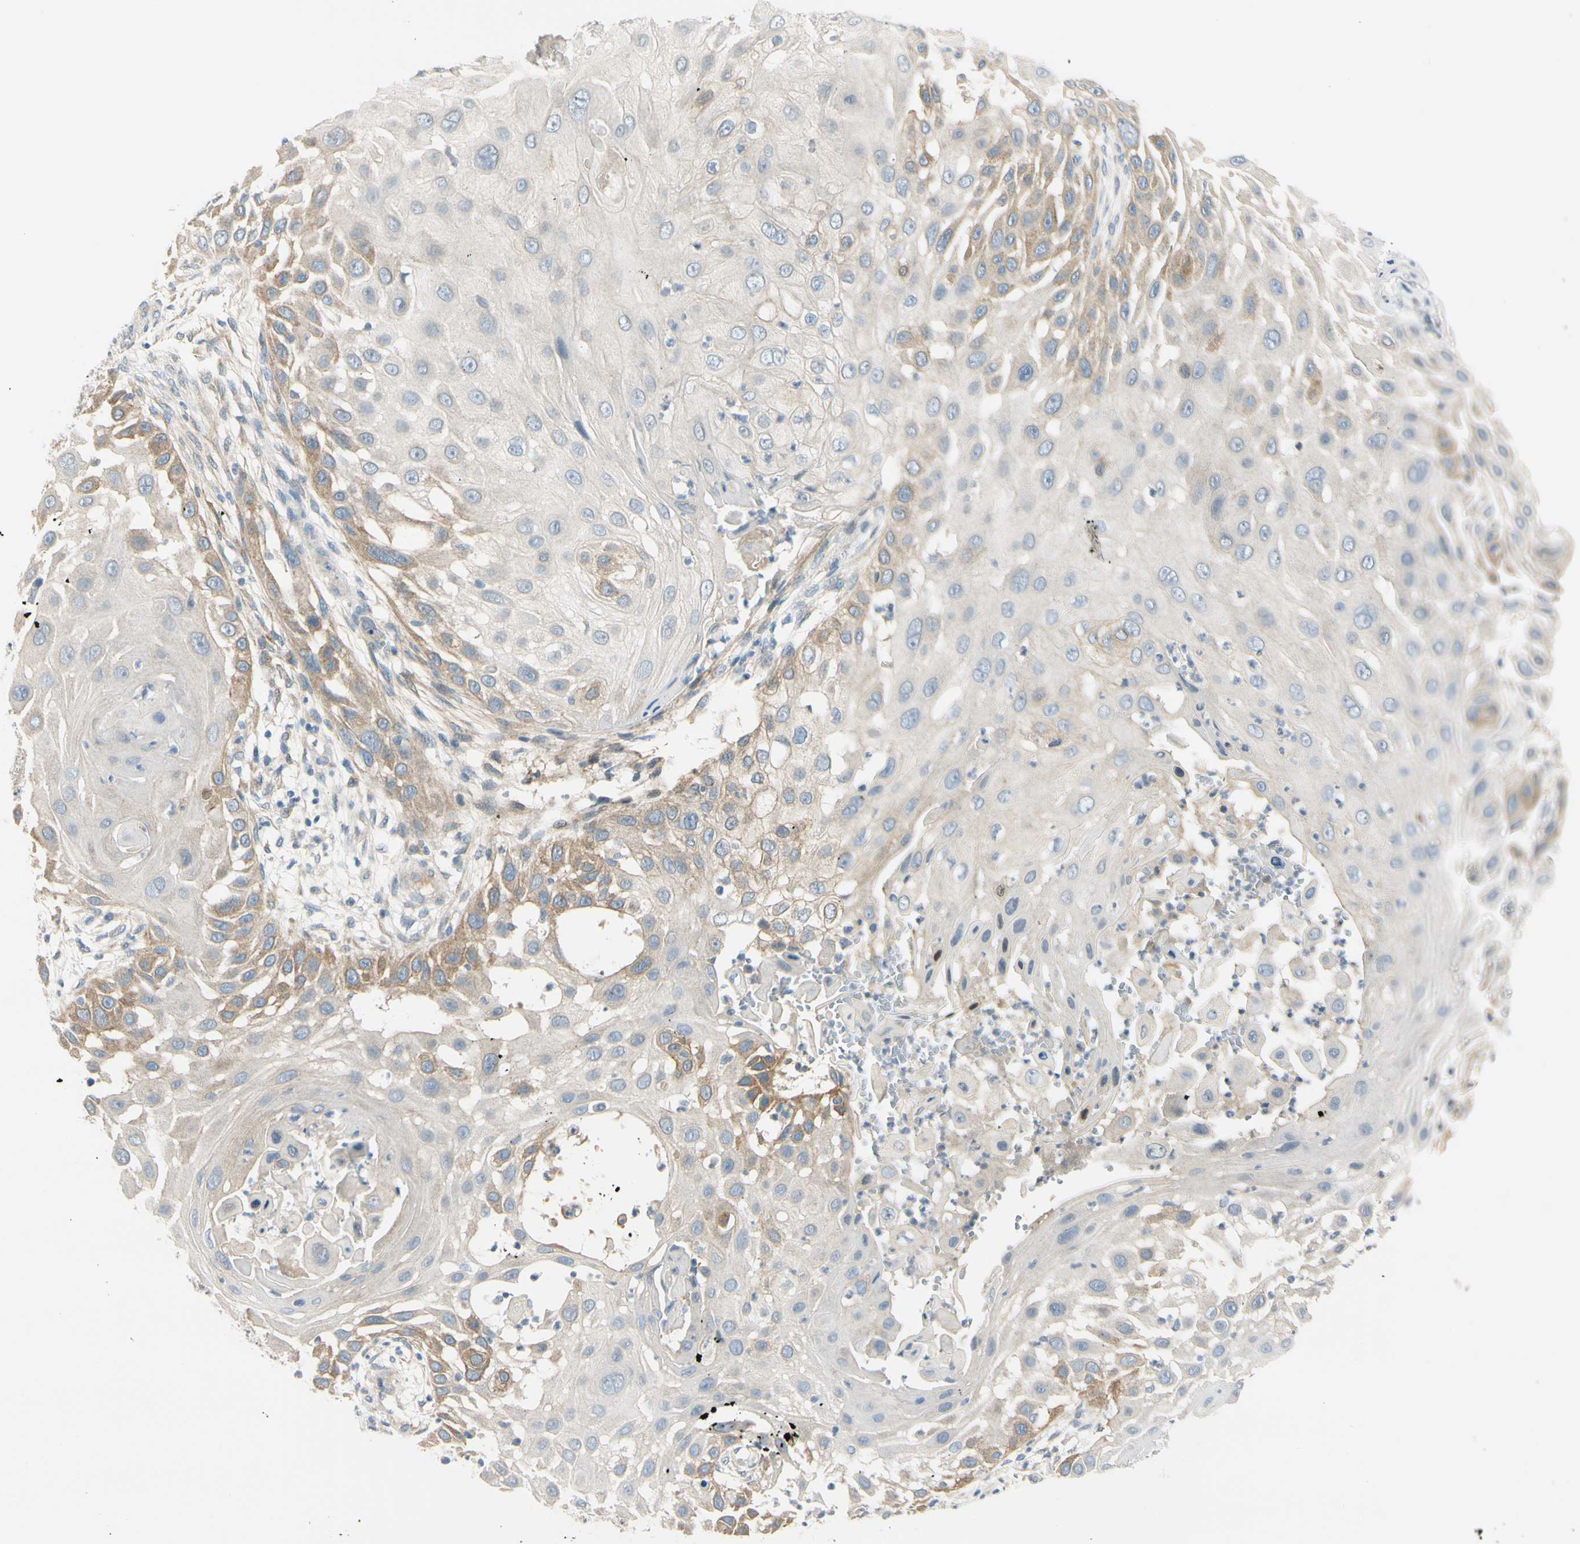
{"staining": {"intensity": "weak", "quantity": ">75%", "location": "cytoplasmic/membranous"}, "tissue": "skin cancer", "cell_type": "Tumor cells", "image_type": "cancer", "snomed": [{"axis": "morphology", "description": "Squamous cell carcinoma, NOS"}, {"axis": "topography", "description": "Skin"}], "caption": "Protein staining of skin cancer (squamous cell carcinoma) tissue reveals weak cytoplasmic/membranous positivity in about >75% of tumor cells.", "gene": "FHL2", "patient": {"sex": "female", "age": 44}}